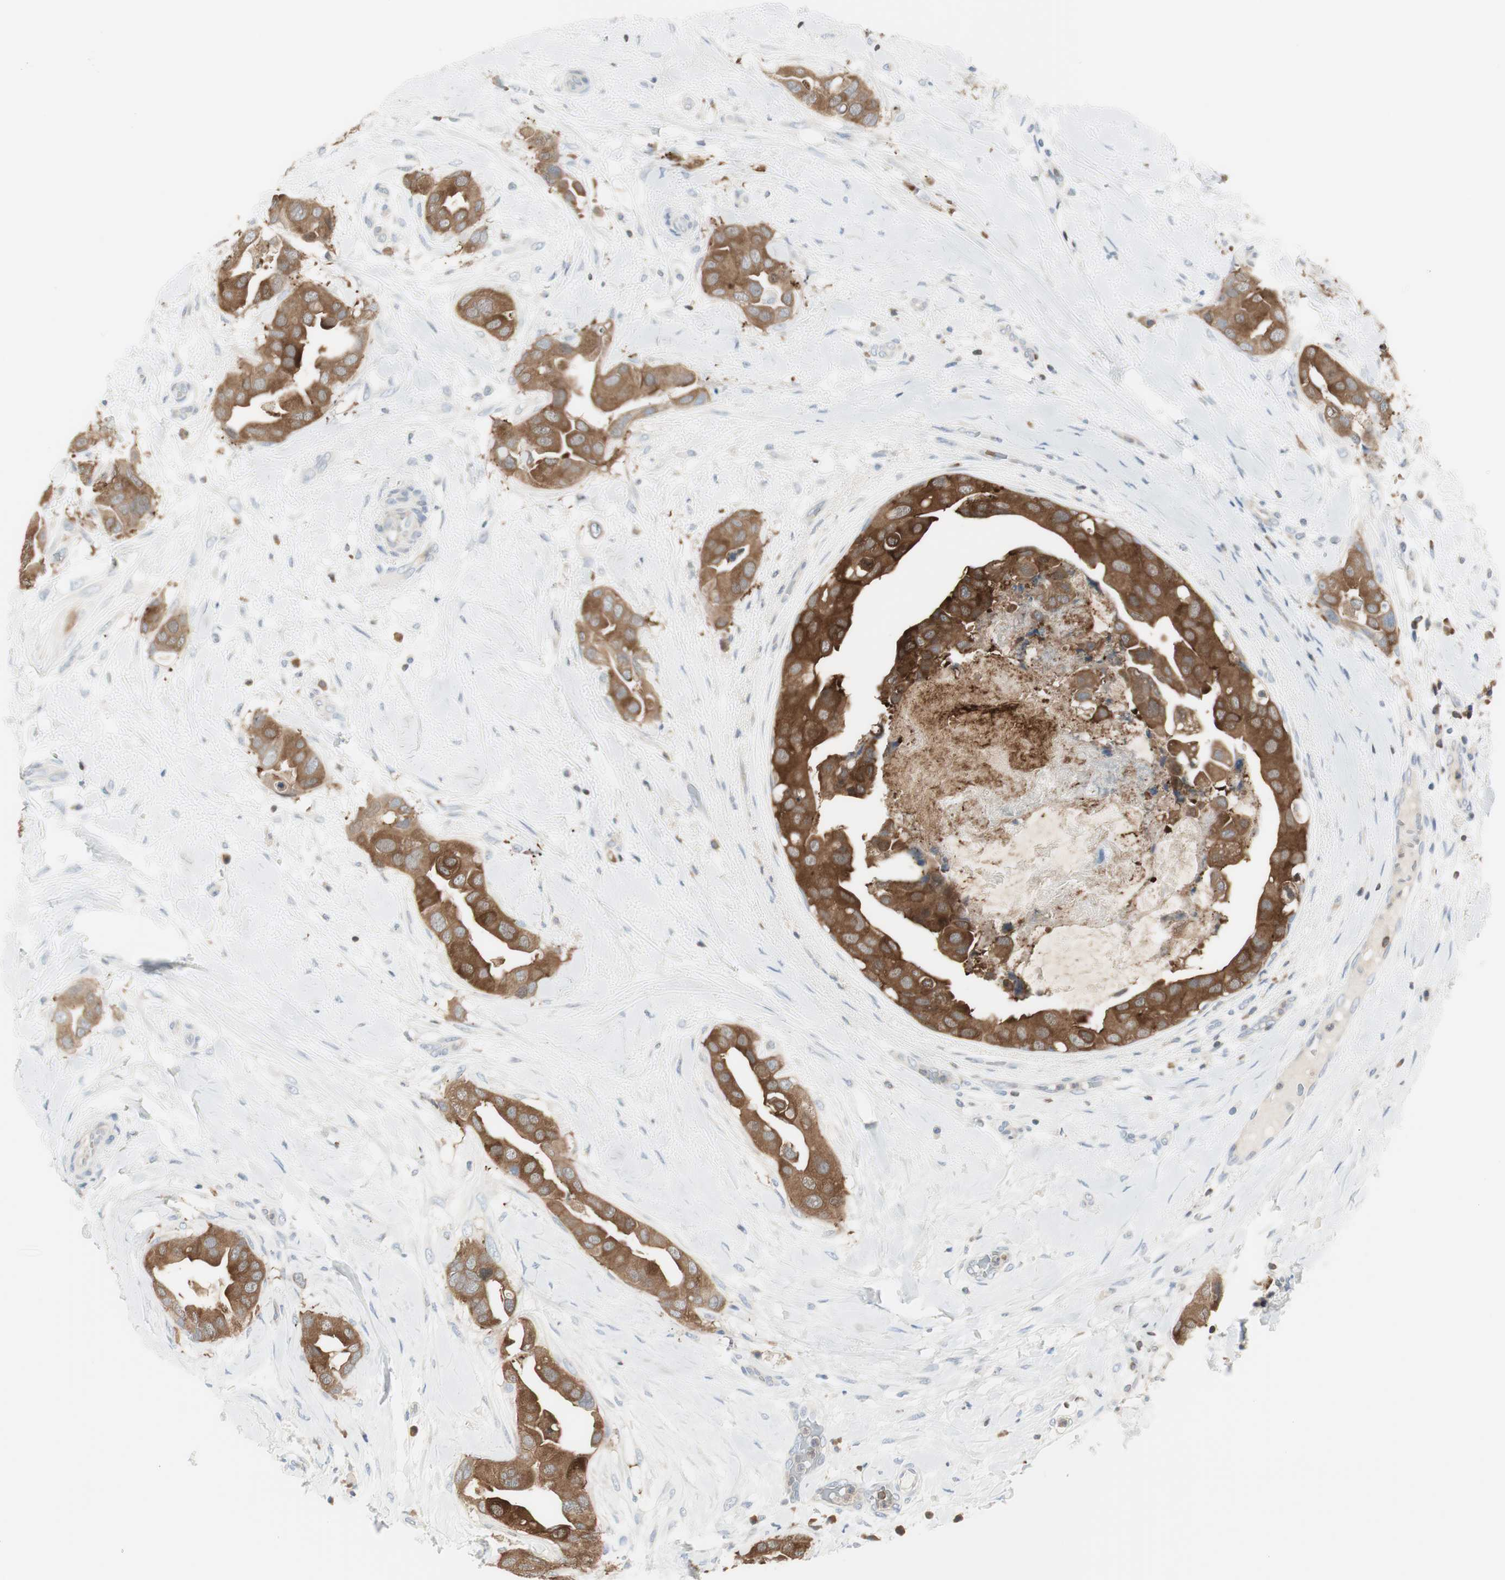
{"staining": {"intensity": "moderate", "quantity": ">75%", "location": "cytoplasmic/membranous"}, "tissue": "breast cancer", "cell_type": "Tumor cells", "image_type": "cancer", "snomed": [{"axis": "morphology", "description": "Duct carcinoma"}, {"axis": "topography", "description": "Breast"}], "caption": "Breast intraductal carcinoma stained for a protein shows moderate cytoplasmic/membranous positivity in tumor cells. (Brightfield microscopy of DAB IHC at high magnification).", "gene": "SLC9A3R1", "patient": {"sex": "female", "age": 40}}